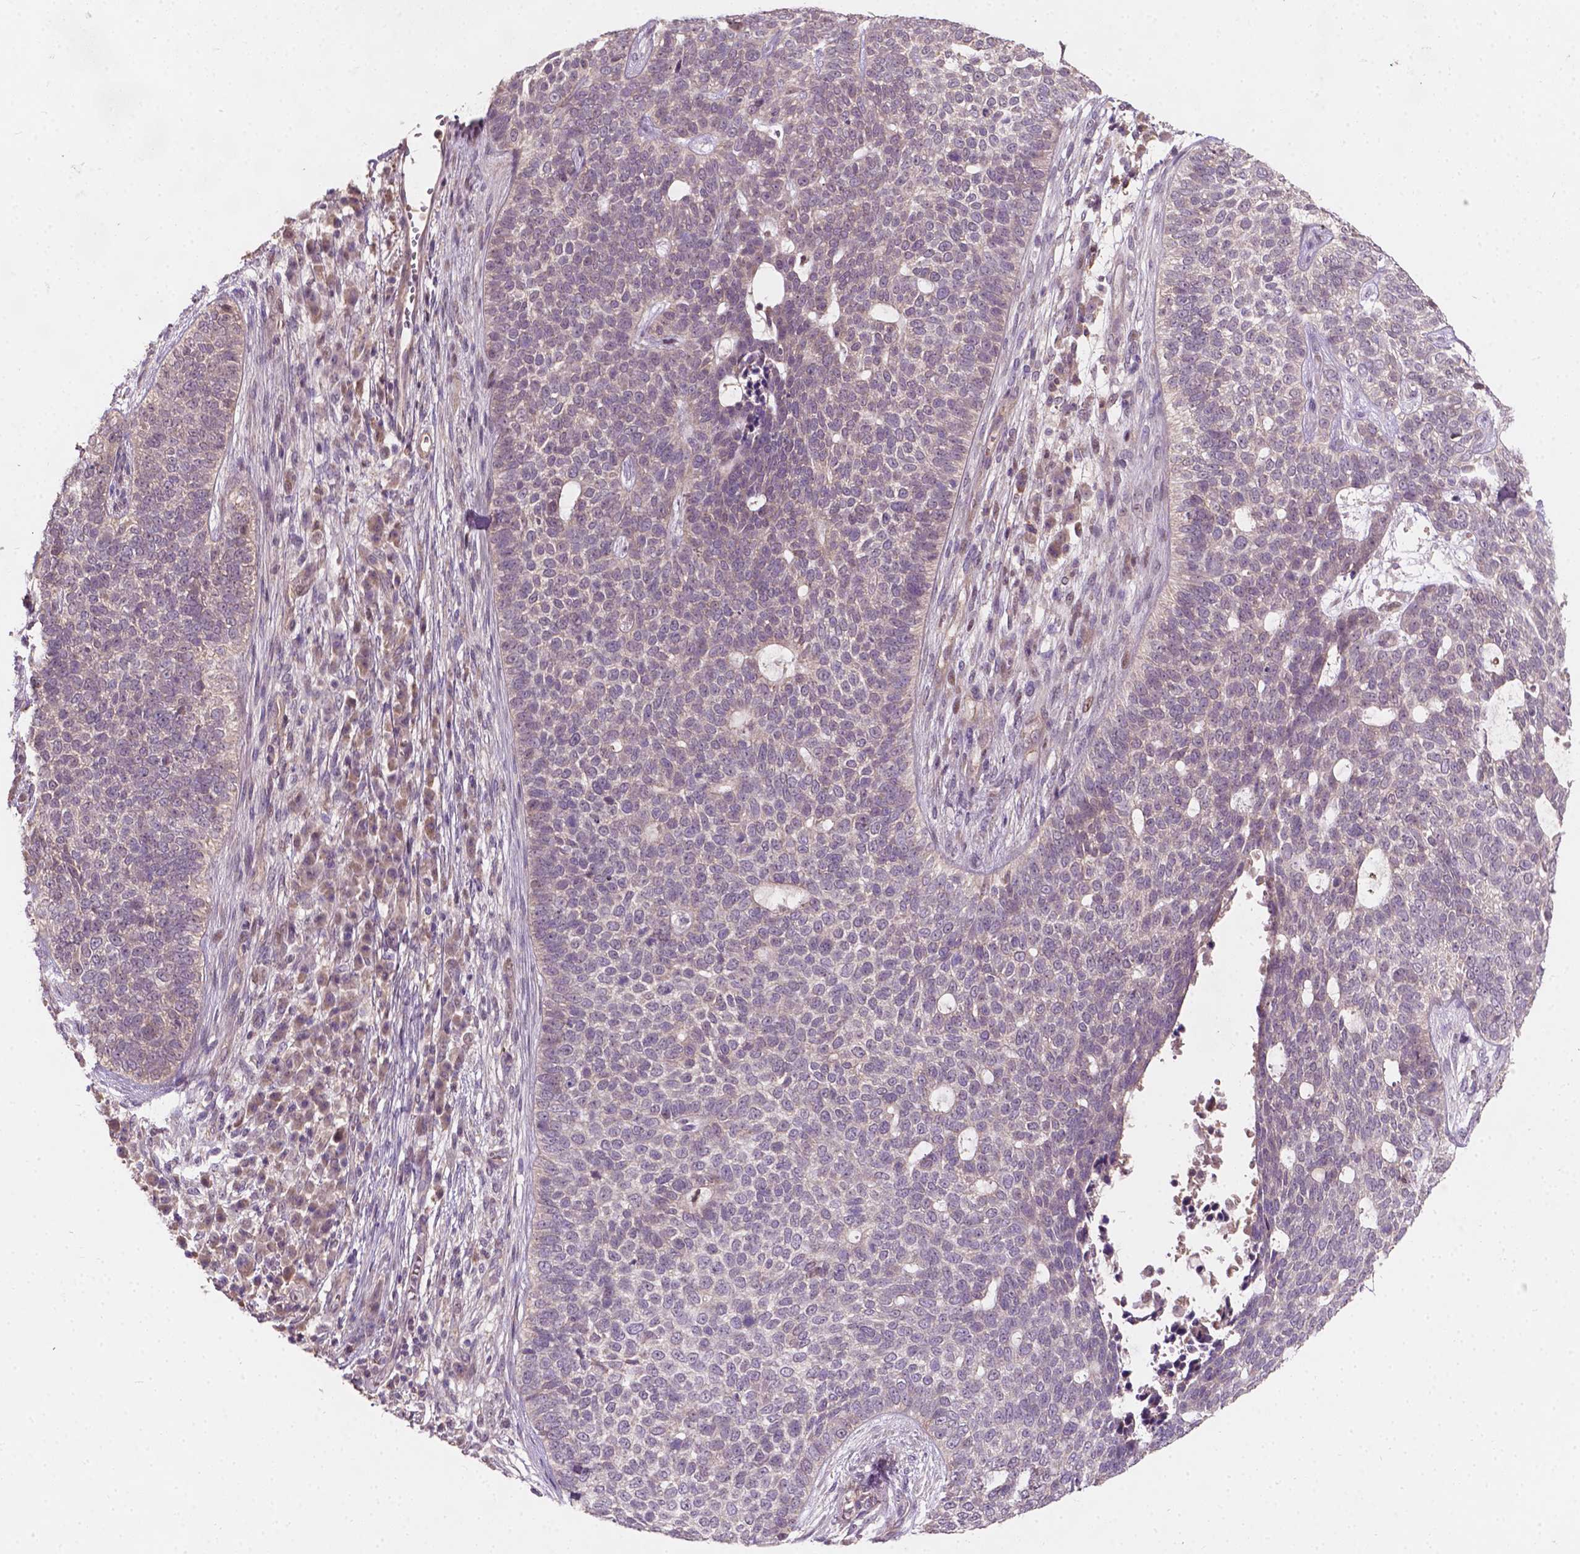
{"staining": {"intensity": "weak", "quantity": "<25%", "location": "cytoplasmic/membranous"}, "tissue": "skin cancer", "cell_type": "Tumor cells", "image_type": "cancer", "snomed": [{"axis": "morphology", "description": "Basal cell carcinoma"}, {"axis": "topography", "description": "Skin"}], "caption": "High power microscopy micrograph of an IHC micrograph of skin cancer, revealing no significant expression in tumor cells. Nuclei are stained in blue.", "gene": "DUSP16", "patient": {"sex": "female", "age": 69}}